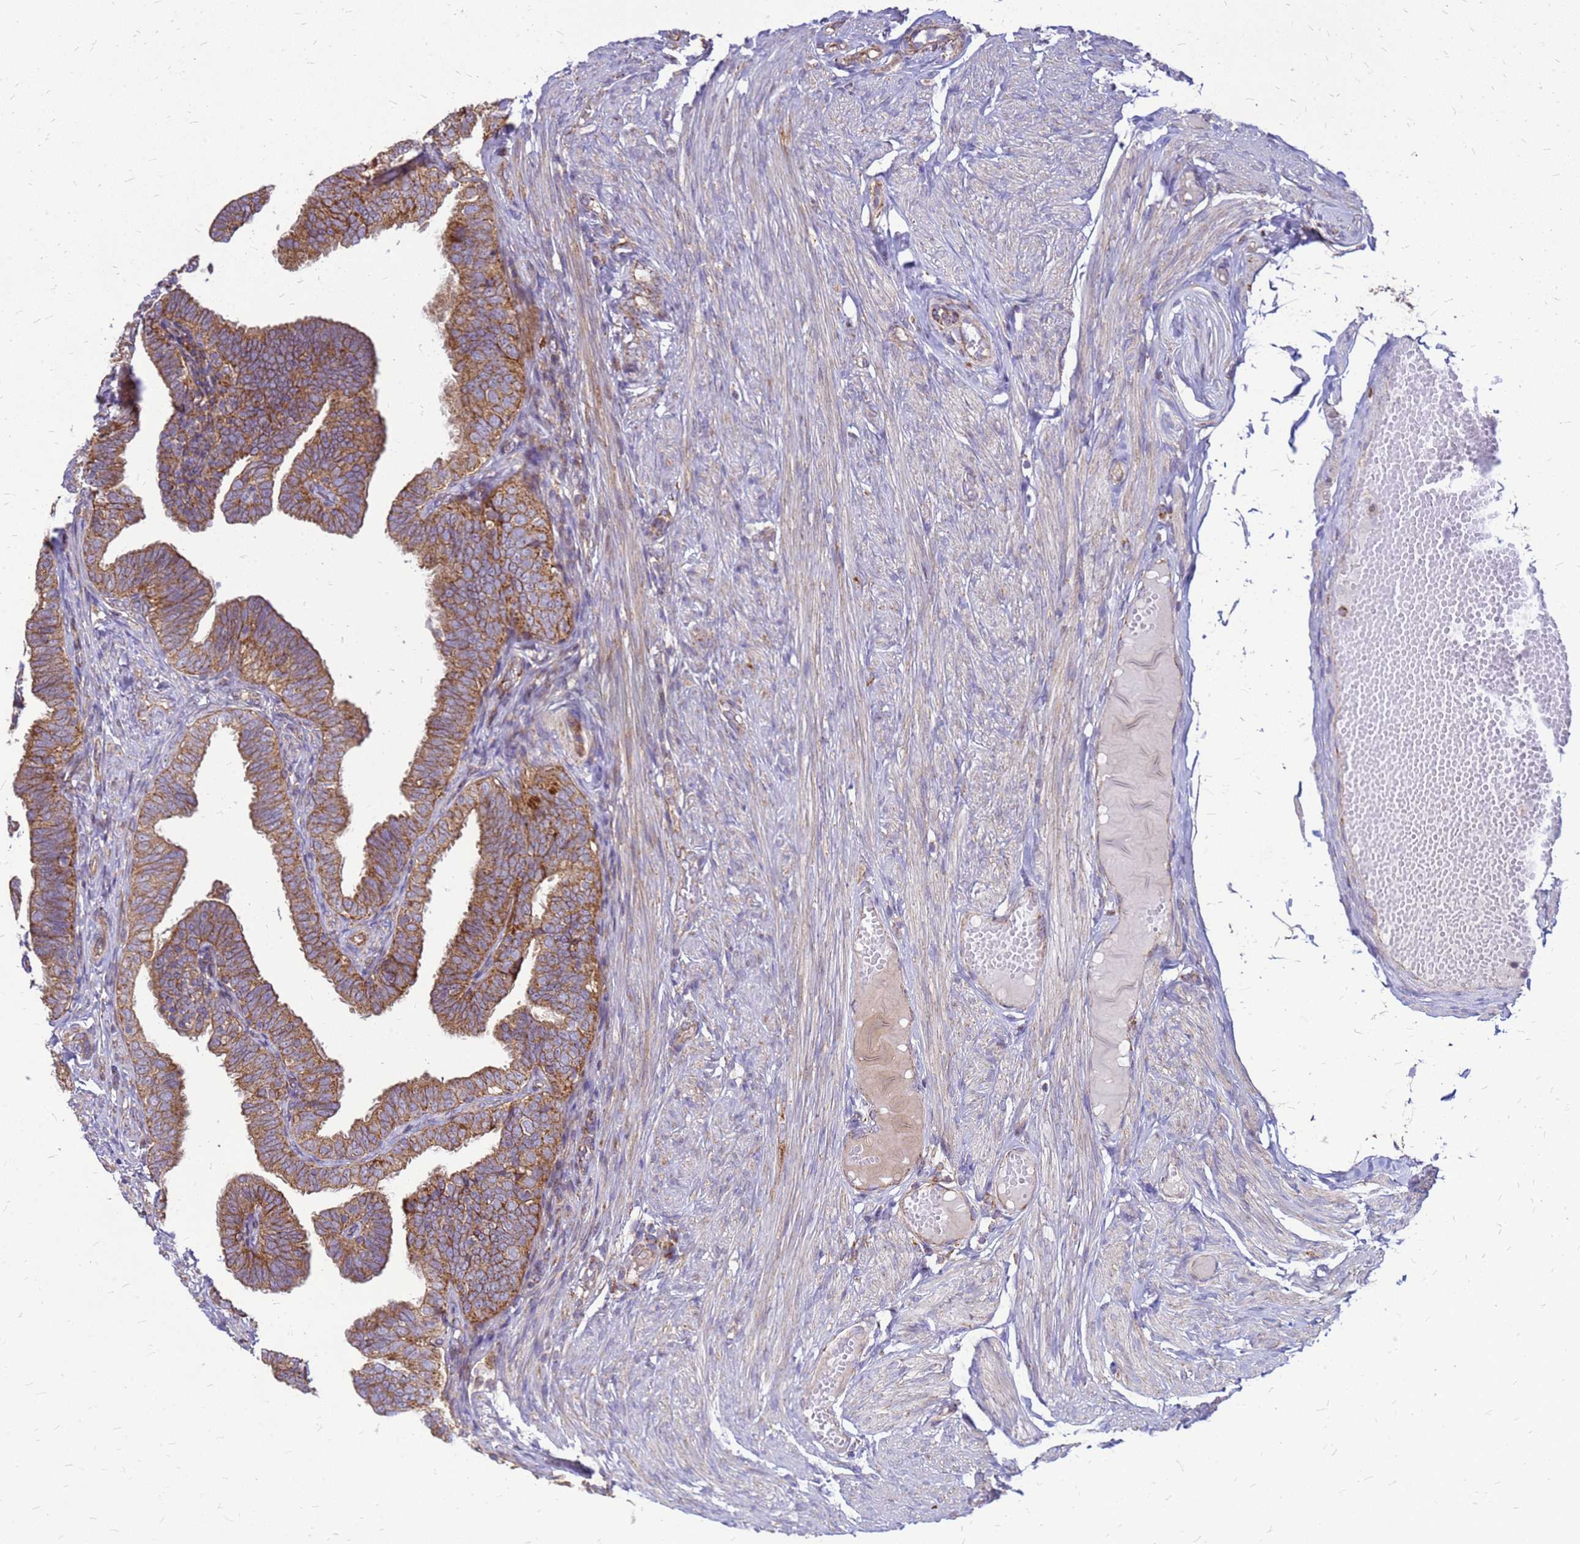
{"staining": {"intensity": "strong", "quantity": ">75%", "location": "cytoplasmic/membranous"}, "tissue": "fallopian tube", "cell_type": "Glandular cells", "image_type": "normal", "snomed": [{"axis": "morphology", "description": "Normal tissue, NOS"}, {"axis": "topography", "description": "Fallopian tube"}], "caption": "Immunohistochemistry (IHC) (DAB) staining of unremarkable human fallopian tube reveals strong cytoplasmic/membranous protein expression in approximately >75% of glandular cells.", "gene": "FSTL4", "patient": {"sex": "female", "age": 39}}